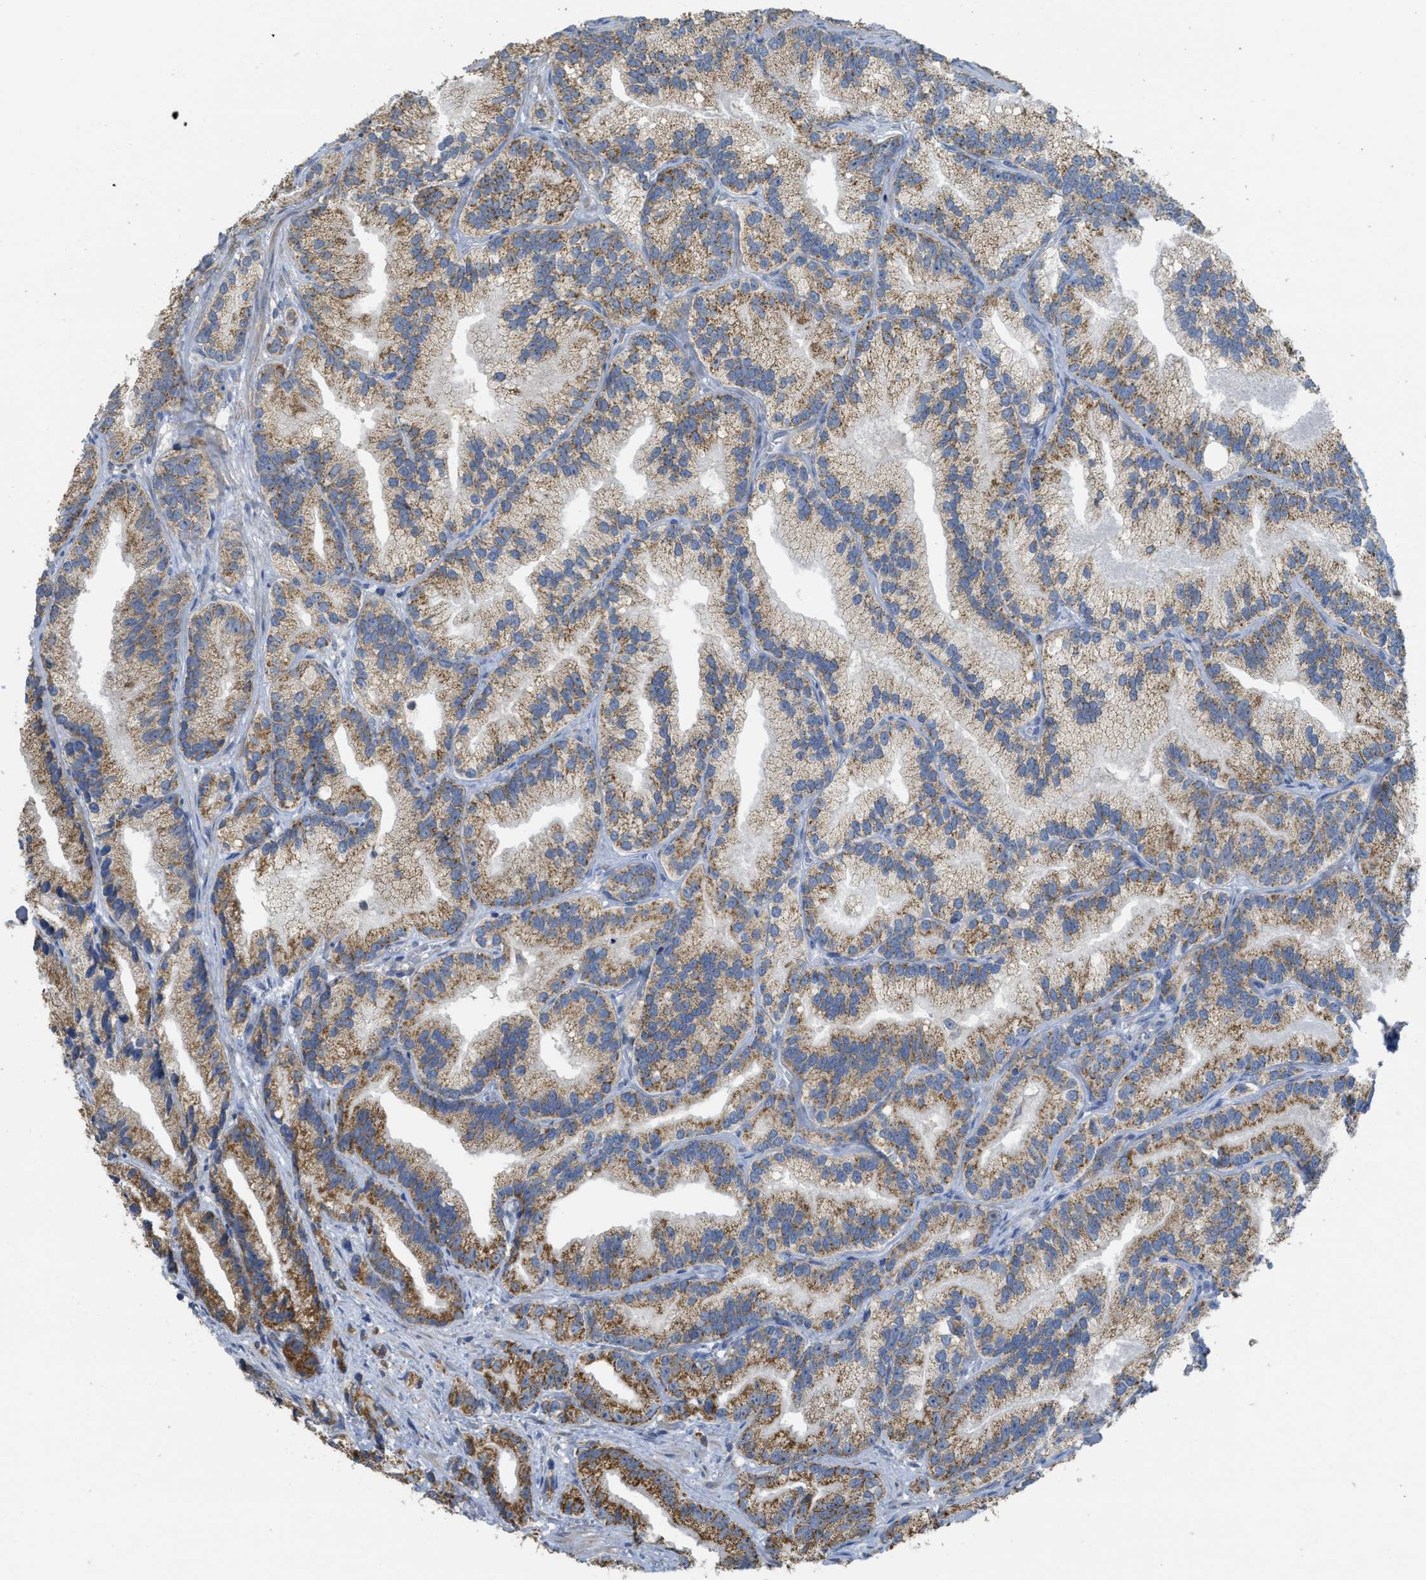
{"staining": {"intensity": "strong", "quantity": ">75%", "location": "cytoplasmic/membranous"}, "tissue": "prostate cancer", "cell_type": "Tumor cells", "image_type": "cancer", "snomed": [{"axis": "morphology", "description": "Adenocarcinoma, Low grade"}, {"axis": "topography", "description": "Prostate"}], "caption": "Strong cytoplasmic/membranous protein expression is identified in approximately >75% of tumor cells in prostate cancer.", "gene": "SFXN2", "patient": {"sex": "male", "age": 89}}